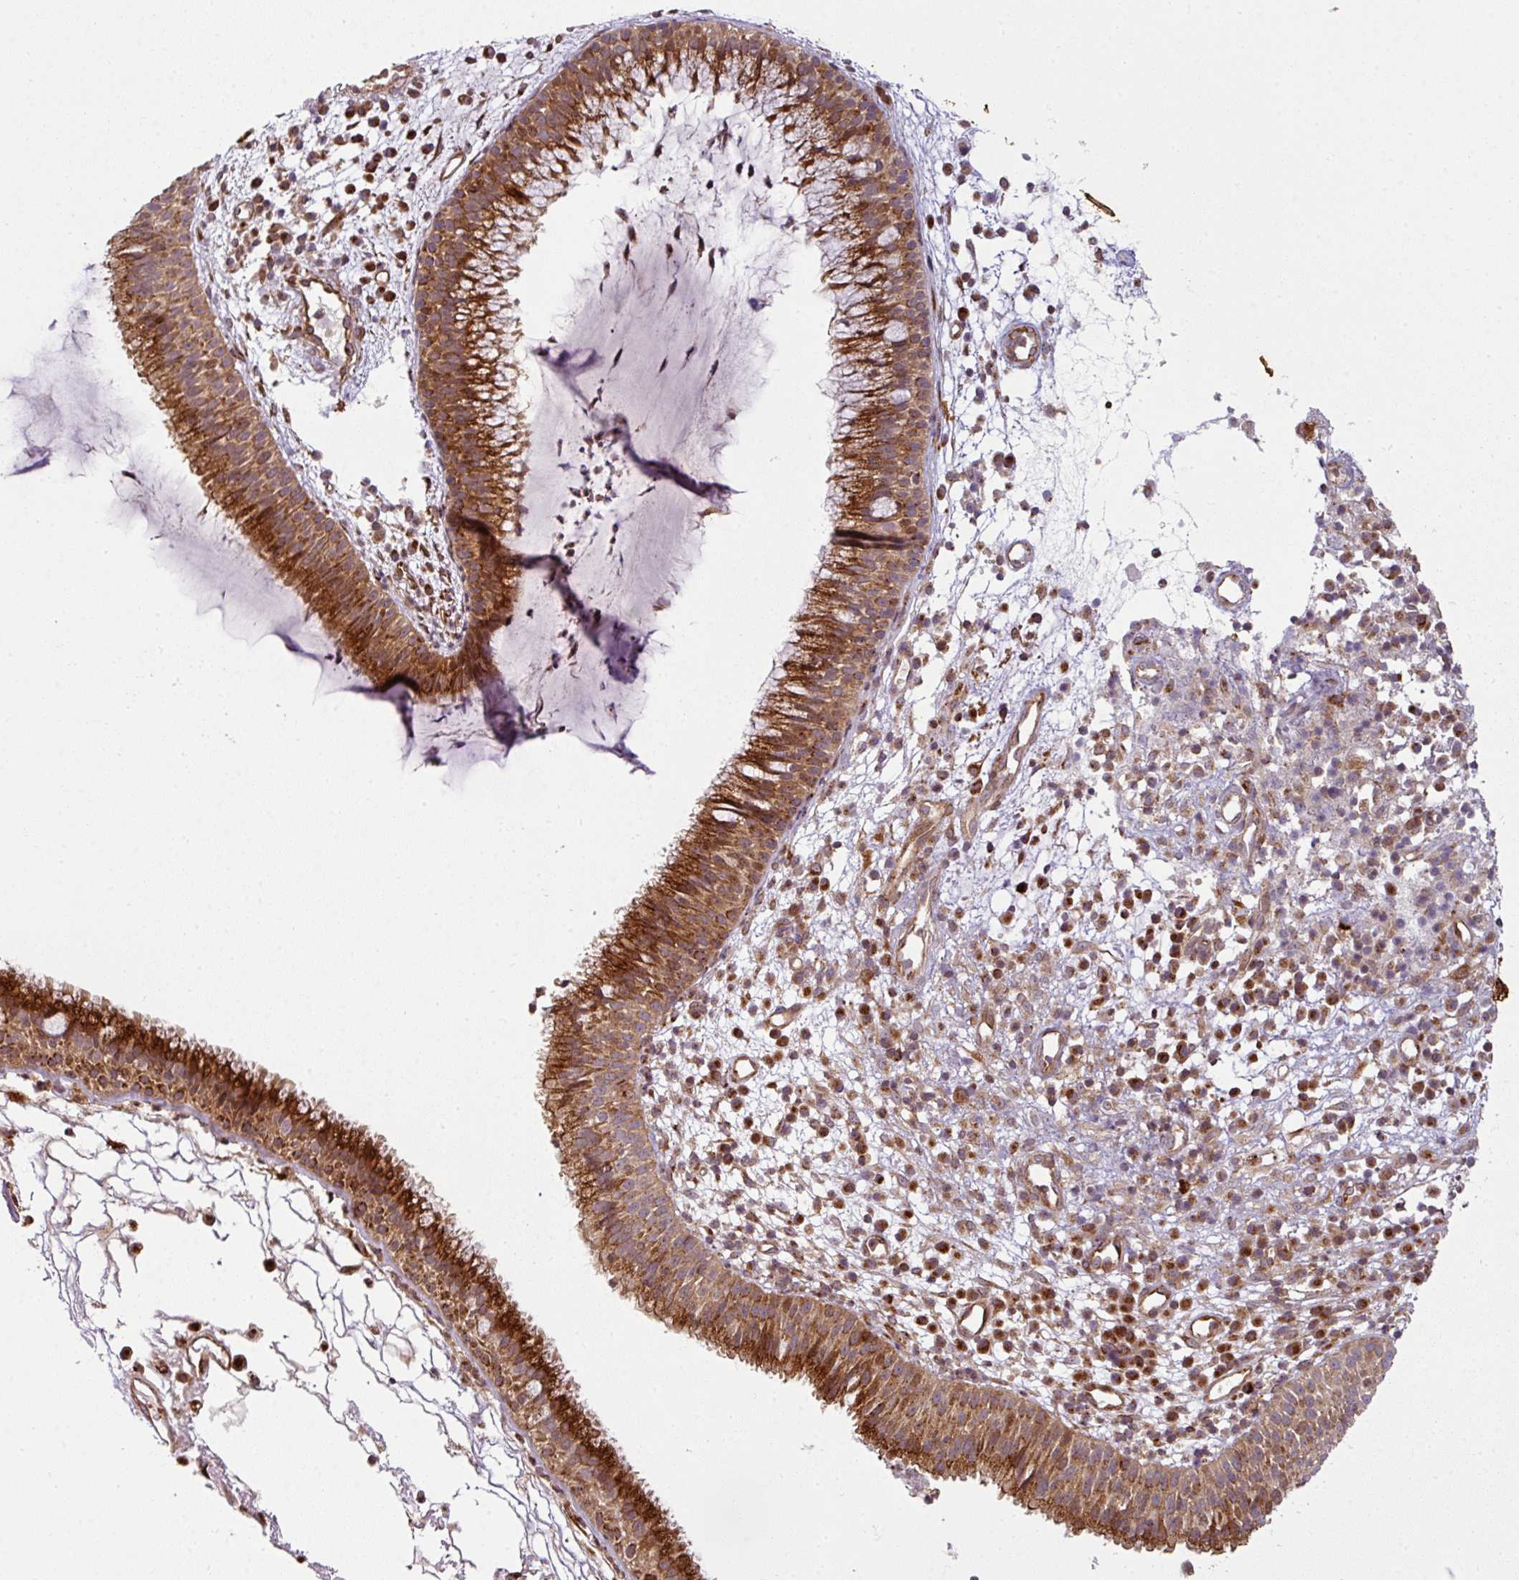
{"staining": {"intensity": "strong", "quantity": "25%-75%", "location": "cytoplasmic/membranous"}, "tissue": "nasopharynx", "cell_type": "Respiratory epithelial cells", "image_type": "normal", "snomed": [{"axis": "morphology", "description": "Normal tissue, NOS"}, {"axis": "topography", "description": "Nasopharynx"}], "caption": "Immunohistochemistry of benign human nasopharynx exhibits high levels of strong cytoplasmic/membranous positivity in about 25%-75% of respiratory epithelial cells. (brown staining indicates protein expression, while blue staining denotes nuclei).", "gene": "ATAT1", "patient": {"sex": "male", "age": 21}}